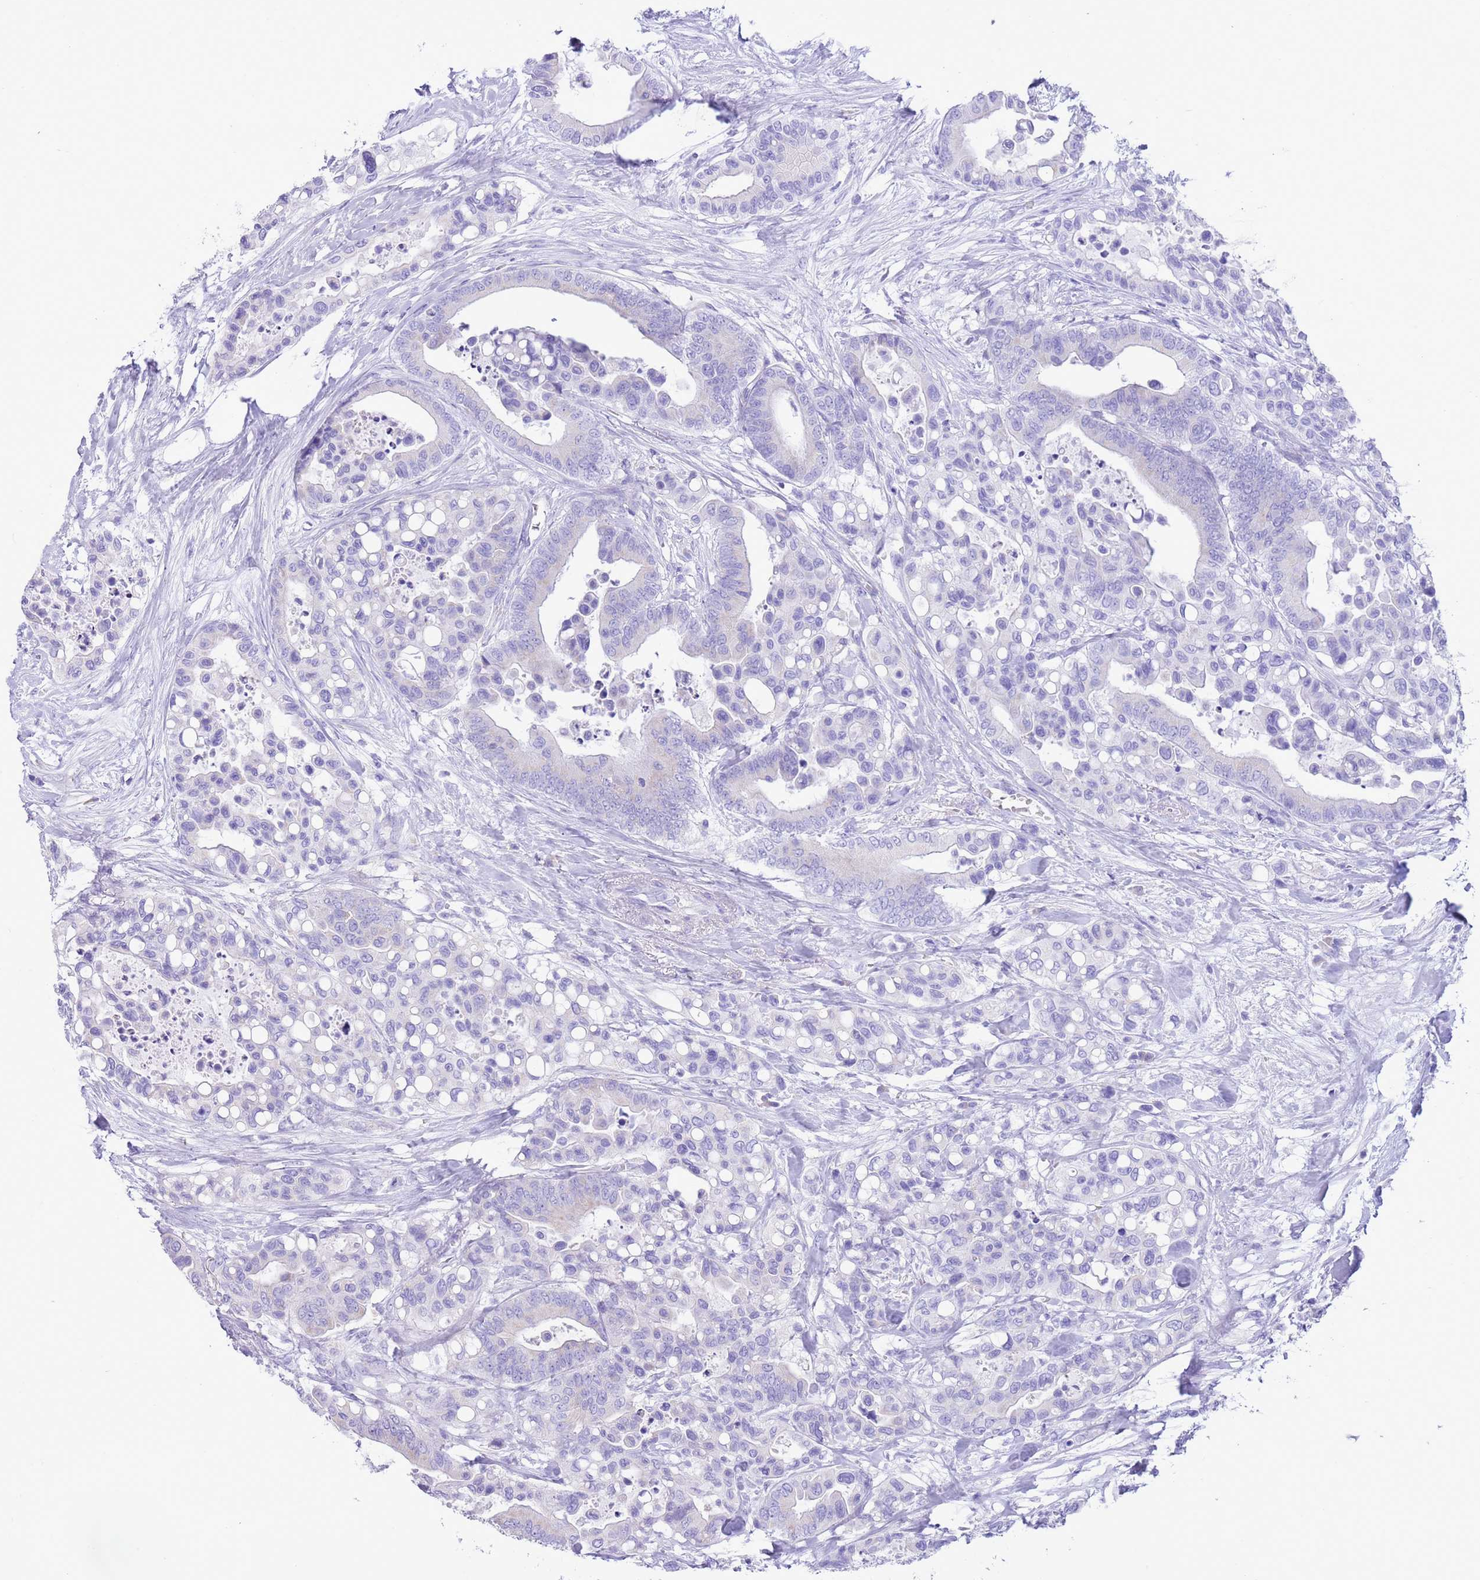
{"staining": {"intensity": "negative", "quantity": "none", "location": "none"}, "tissue": "colorectal cancer", "cell_type": "Tumor cells", "image_type": "cancer", "snomed": [{"axis": "morphology", "description": "Adenocarcinoma, NOS"}, {"axis": "topography", "description": "Colon"}], "caption": "The micrograph exhibits no staining of tumor cells in colorectal cancer.", "gene": "OAZ2", "patient": {"sex": "male", "age": 82}}